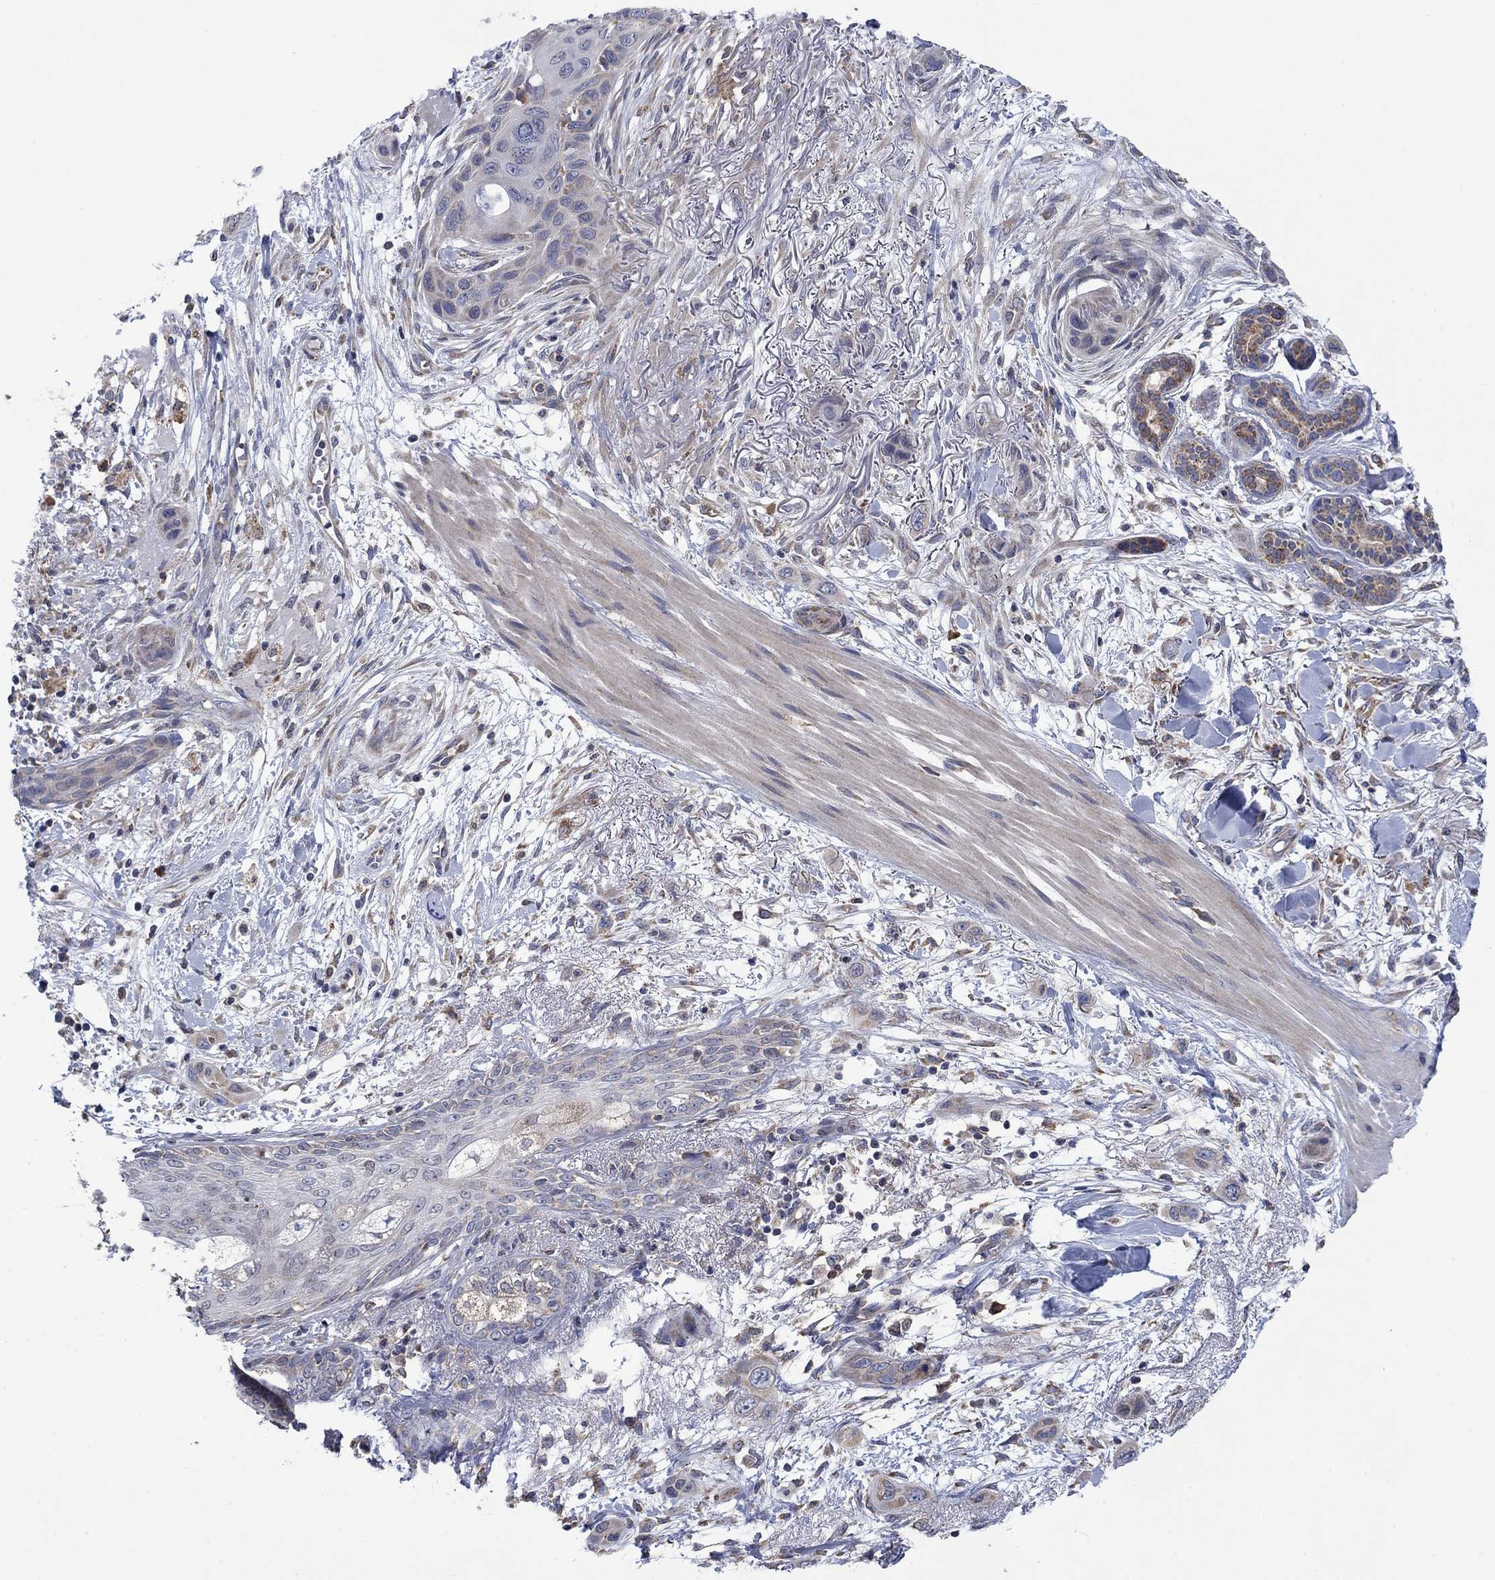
{"staining": {"intensity": "negative", "quantity": "none", "location": "none"}, "tissue": "skin cancer", "cell_type": "Tumor cells", "image_type": "cancer", "snomed": [{"axis": "morphology", "description": "Squamous cell carcinoma, NOS"}, {"axis": "topography", "description": "Skin"}], "caption": "Immunohistochemistry photomicrograph of neoplastic tissue: skin cancer stained with DAB (3,3'-diaminobenzidine) reveals no significant protein staining in tumor cells.", "gene": "FURIN", "patient": {"sex": "male", "age": 79}}